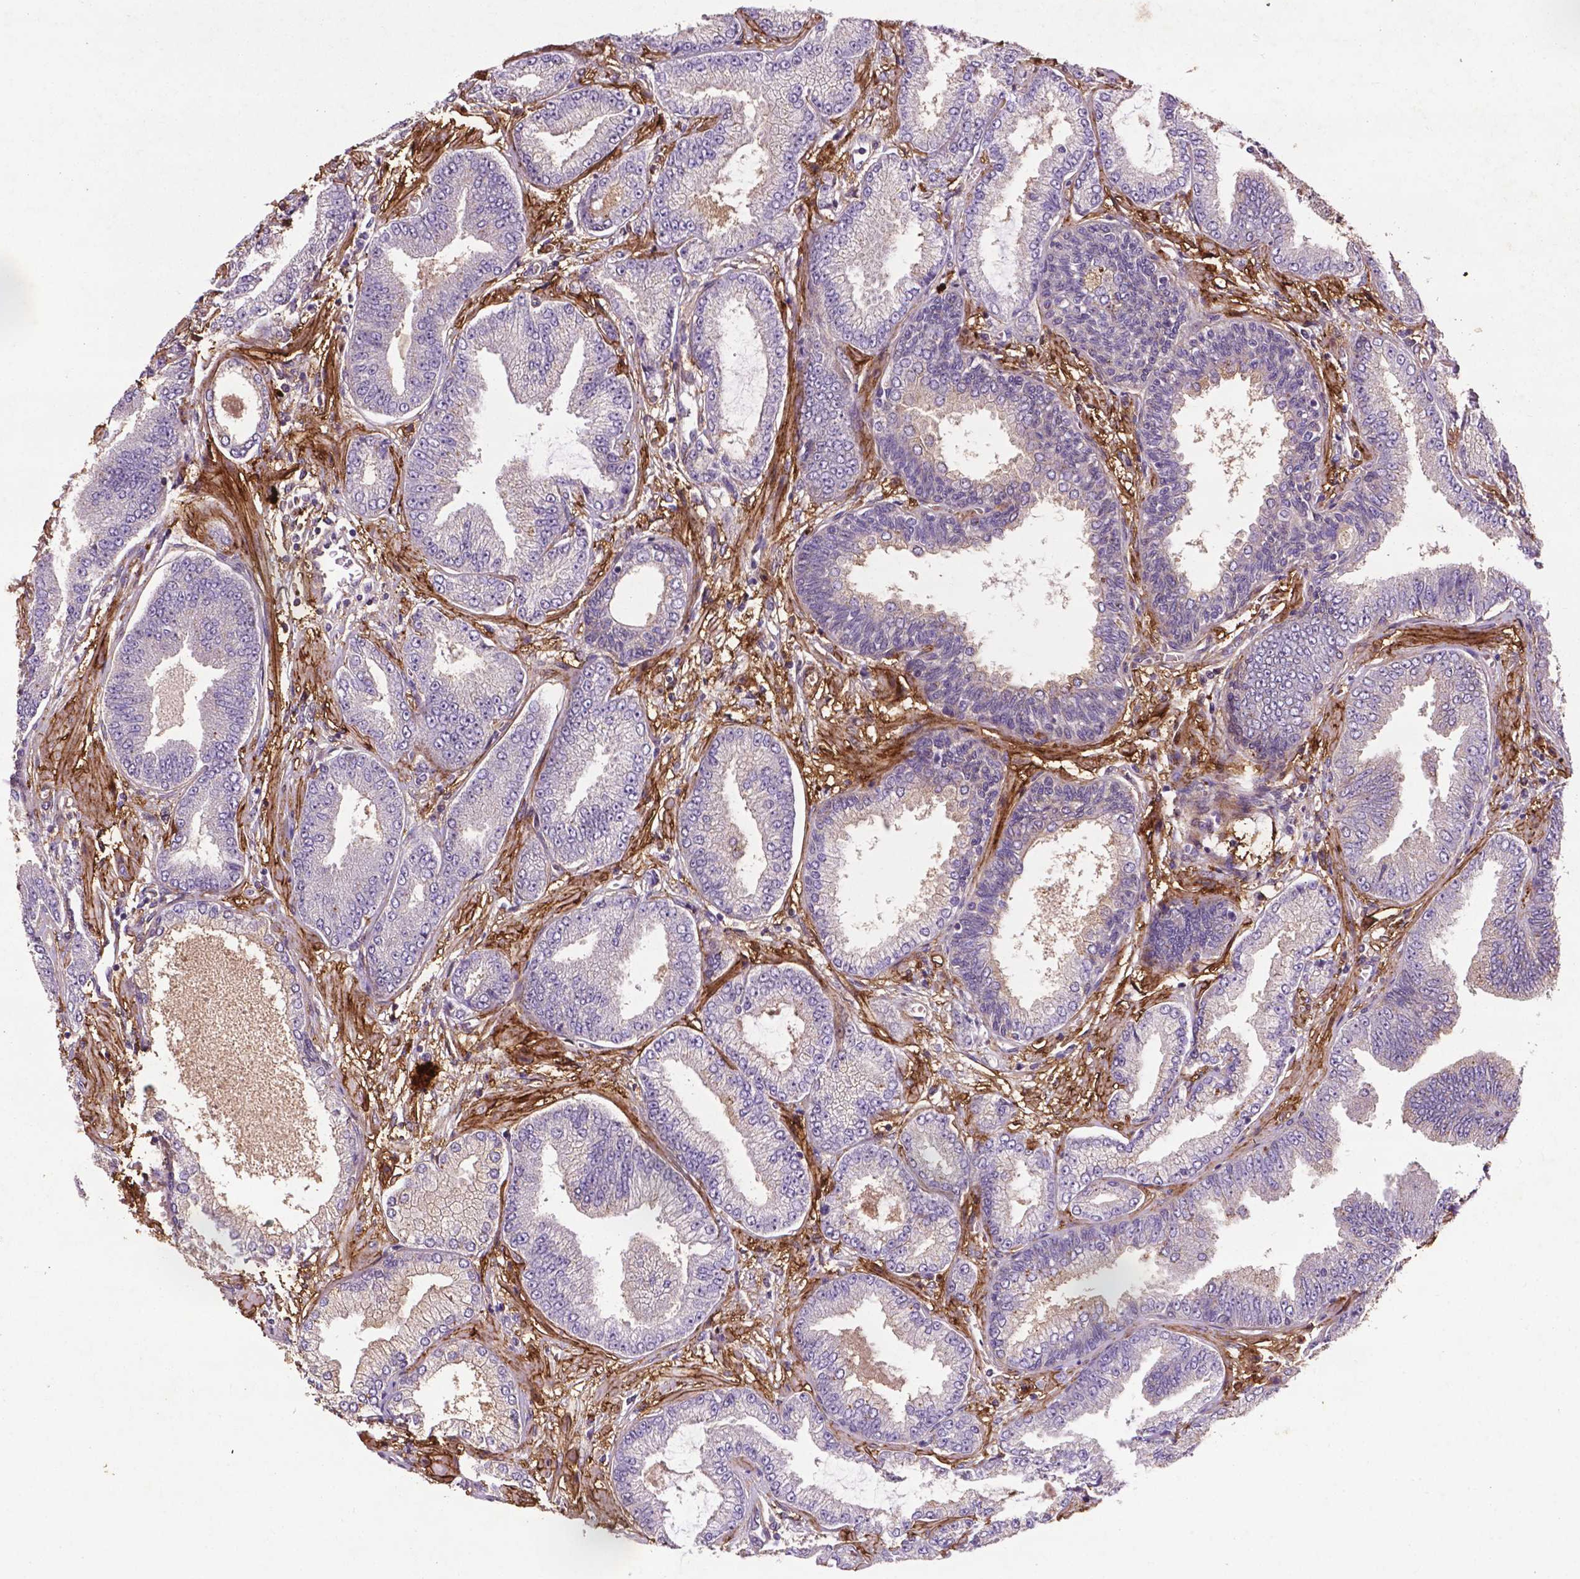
{"staining": {"intensity": "negative", "quantity": "none", "location": "none"}, "tissue": "prostate cancer", "cell_type": "Tumor cells", "image_type": "cancer", "snomed": [{"axis": "morphology", "description": "Adenocarcinoma, Low grade"}, {"axis": "topography", "description": "Prostate"}], "caption": "Human adenocarcinoma (low-grade) (prostate) stained for a protein using immunohistochemistry shows no expression in tumor cells.", "gene": "RRAS", "patient": {"sex": "male", "age": 55}}